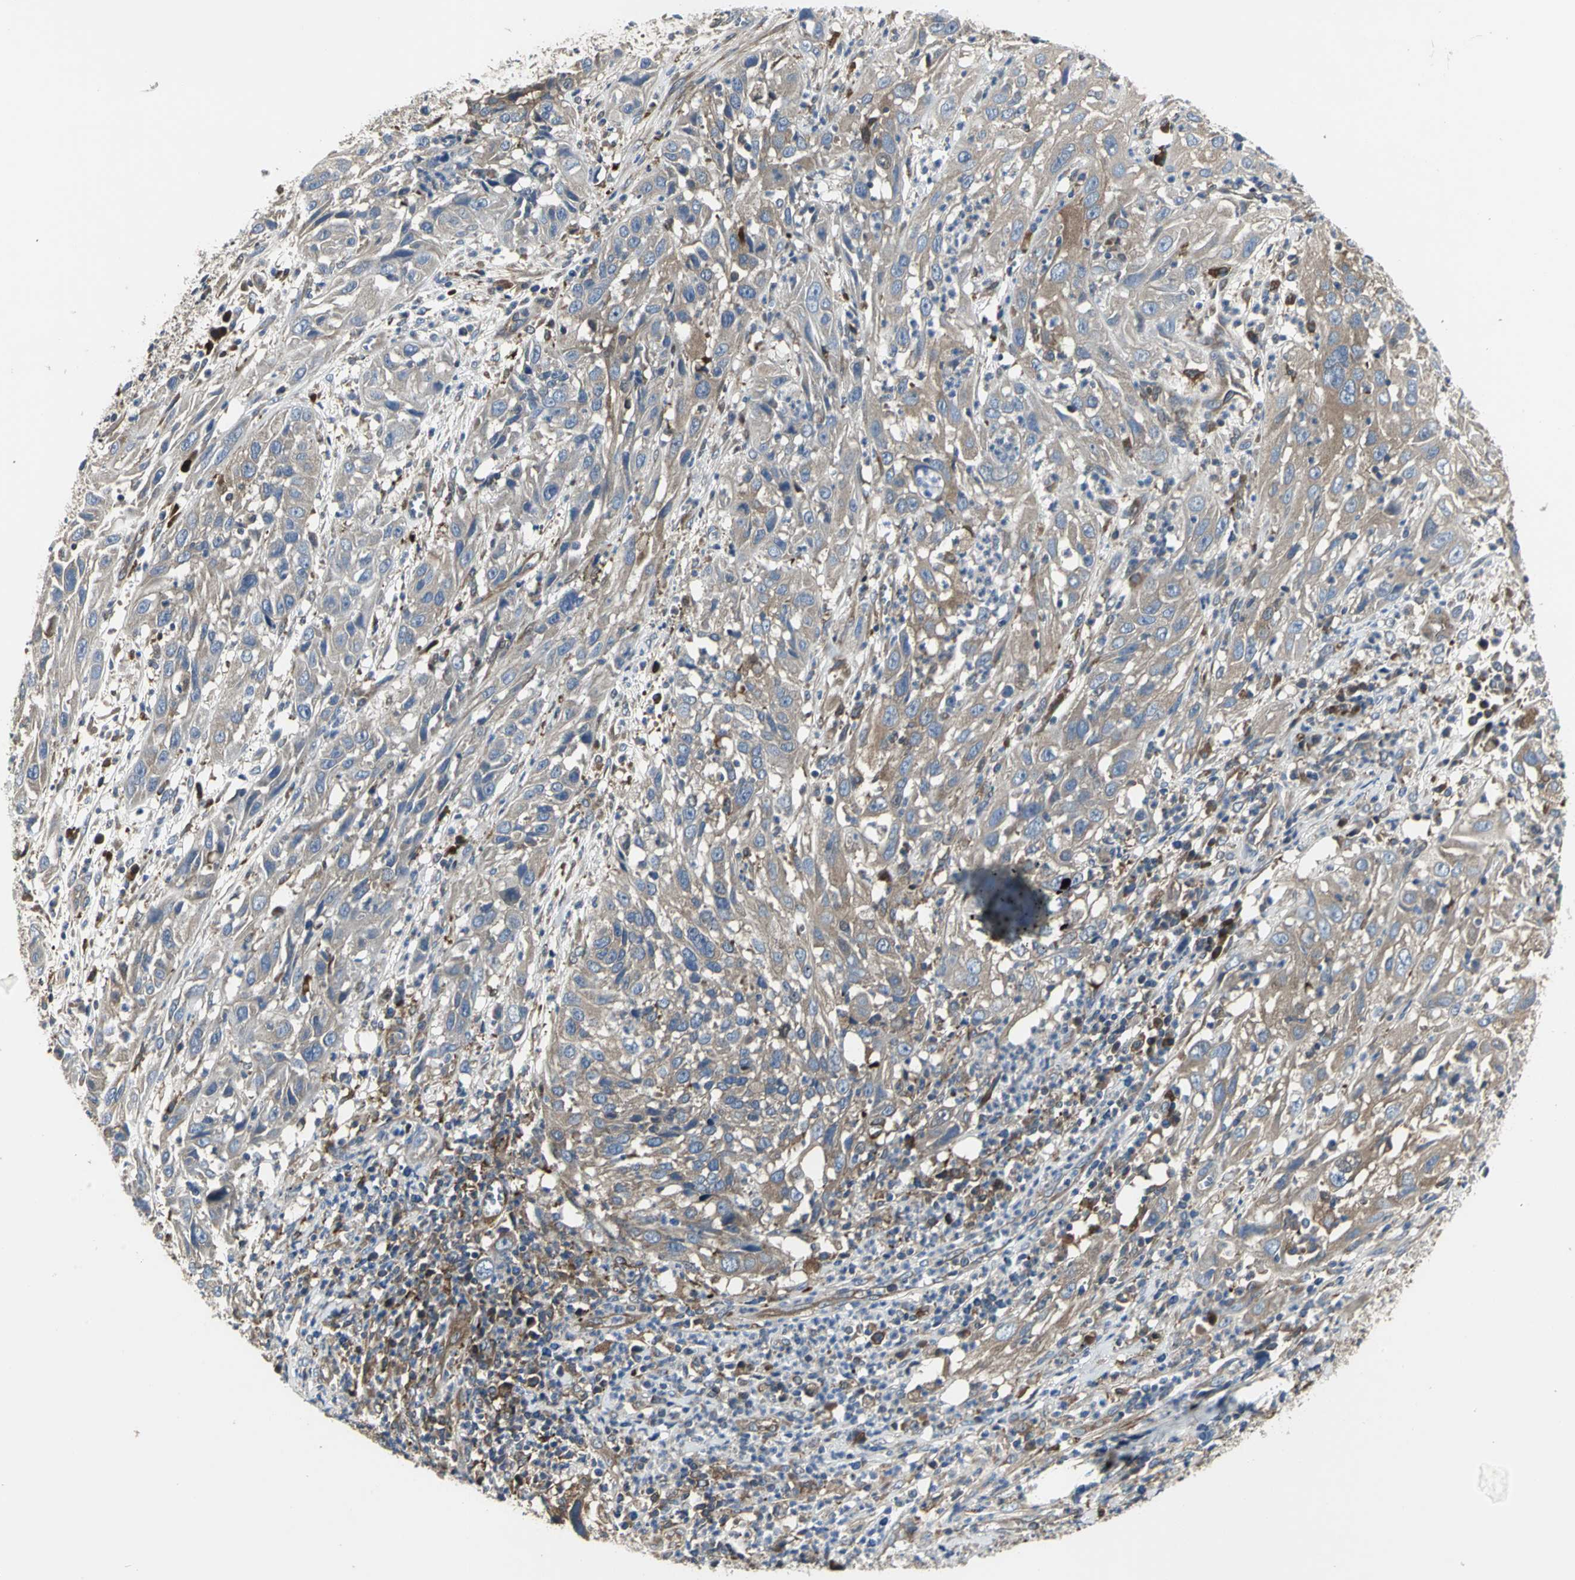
{"staining": {"intensity": "moderate", "quantity": ">75%", "location": "cytoplasmic/membranous"}, "tissue": "cervical cancer", "cell_type": "Tumor cells", "image_type": "cancer", "snomed": [{"axis": "morphology", "description": "Squamous cell carcinoma, NOS"}, {"axis": "topography", "description": "Cervix"}], "caption": "DAB (3,3'-diaminobenzidine) immunohistochemical staining of human cervical squamous cell carcinoma reveals moderate cytoplasmic/membranous protein positivity in approximately >75% of tumor cells.", "gene": "CHRNB1", "patient": {"sex": "female", "age": 32}}